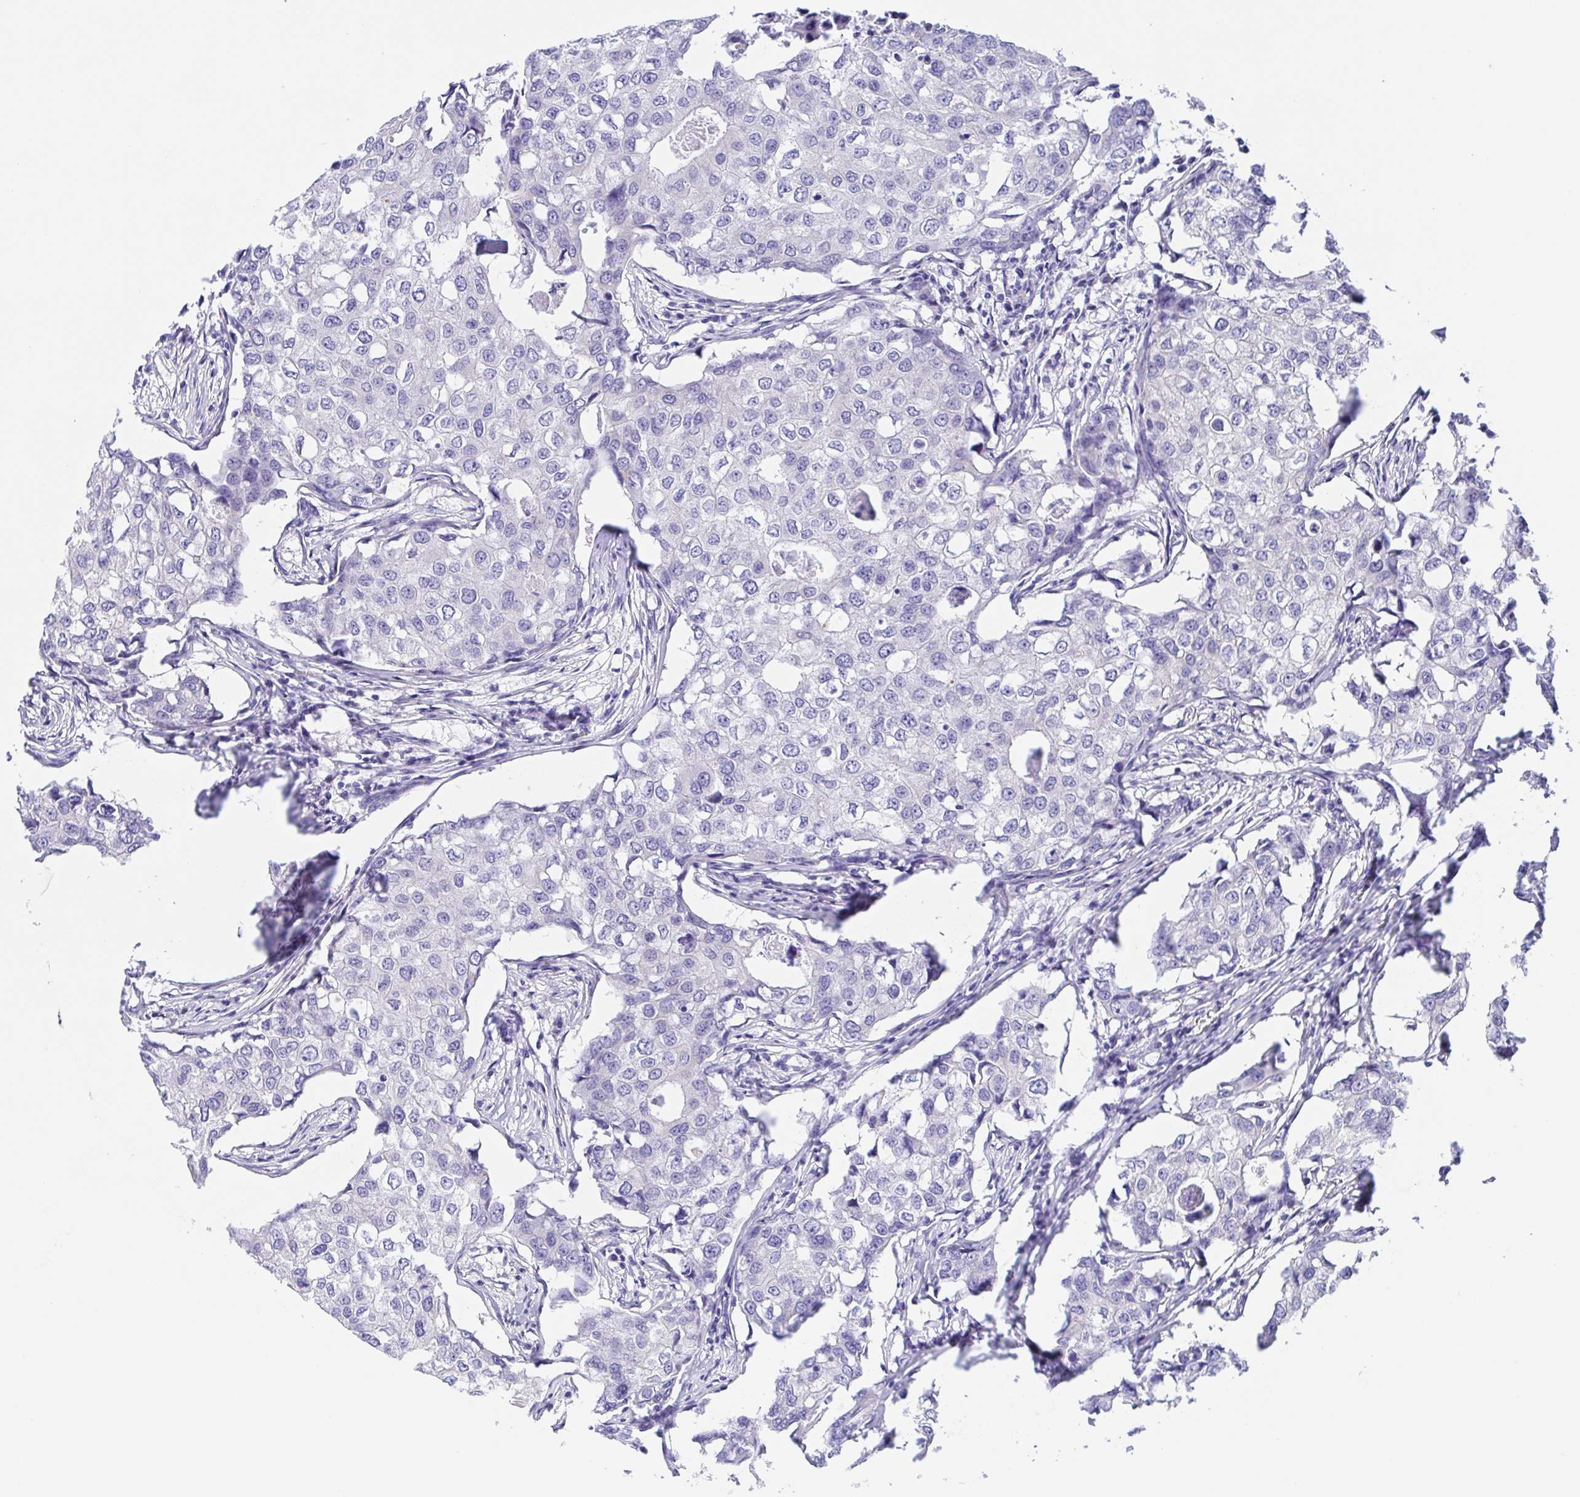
{"staining": {"intensity": "negative", "quantity": "none", "location": "none"}, "tissue": "breast cancer", "cell_type": "Tumor cells", "image_type": "cancer", "snomed": [{"axis": "morphology", "description": "Duct carcinoma"}, {"axis": "topography", "description": "Breast"}], "caption": "Immunohistochemical staining of human breast cancer (invasive ductal carcinoma) shows no significant positivity in tumor cells.", "gene": "SCG3", "patient": {"sex": "female", "age": 27}}